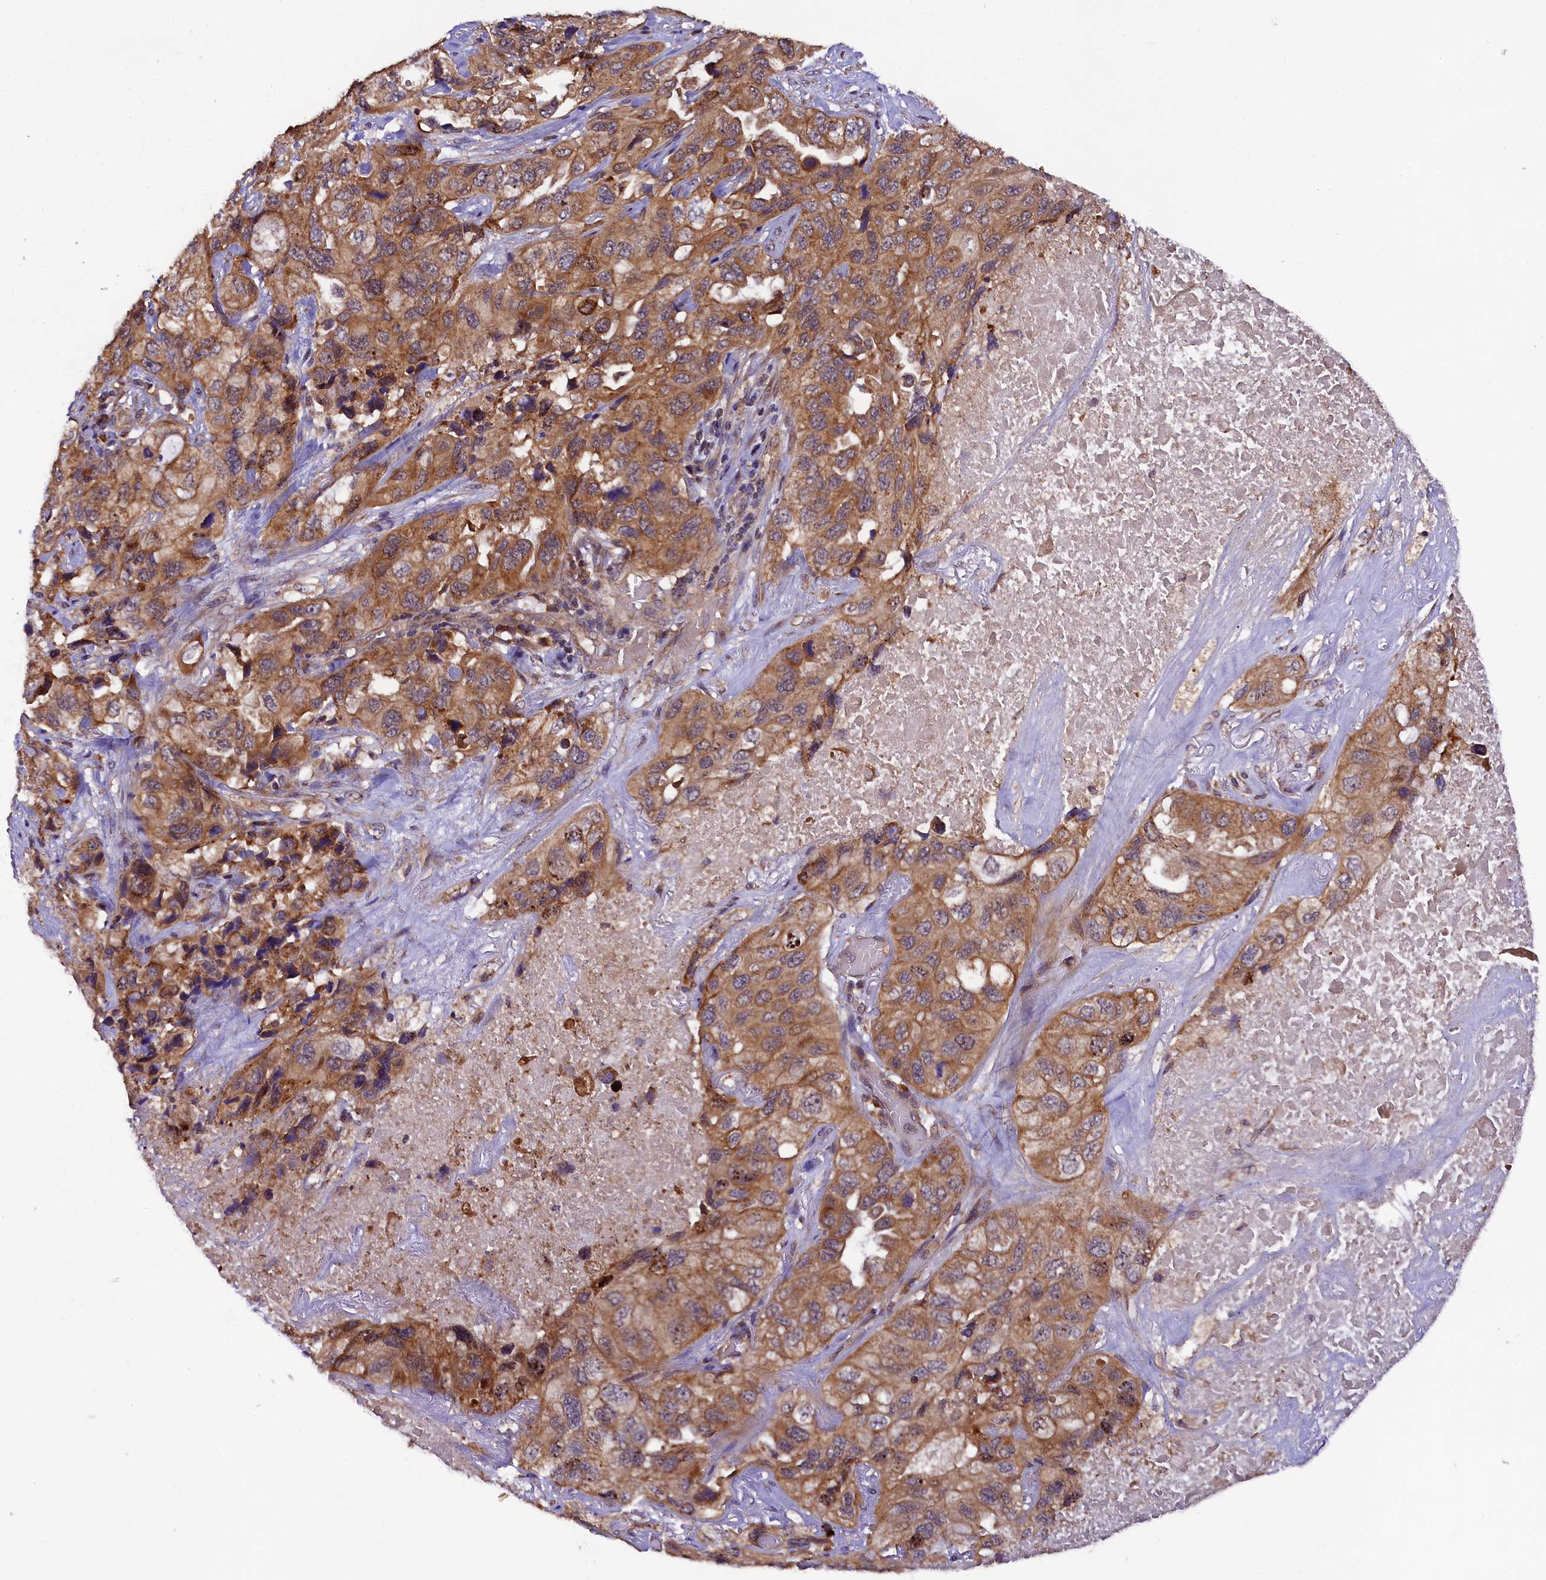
{"staining": {"intensity": "moderate", "quantity": ">75%", "location": "cytoplasmic/membranous"}, "tissue": "lung cancer", "cell_type": "Tumor cells", "image_type": "cancer", "snomed": [{"axis": "morphology", "description": "Squamous cell carcinoma, NOS"}, {"axis": "topography", "description": "Lung"}], "caption": "Human lung cancer (squamous cell carcinoma) stained for a protein (brown) reveals moderate cytoplasmic/membranous positive expression in about >75% of tumor cells.", "gene": "DOHH", "patient": {"sex": "female", "age": 73}}